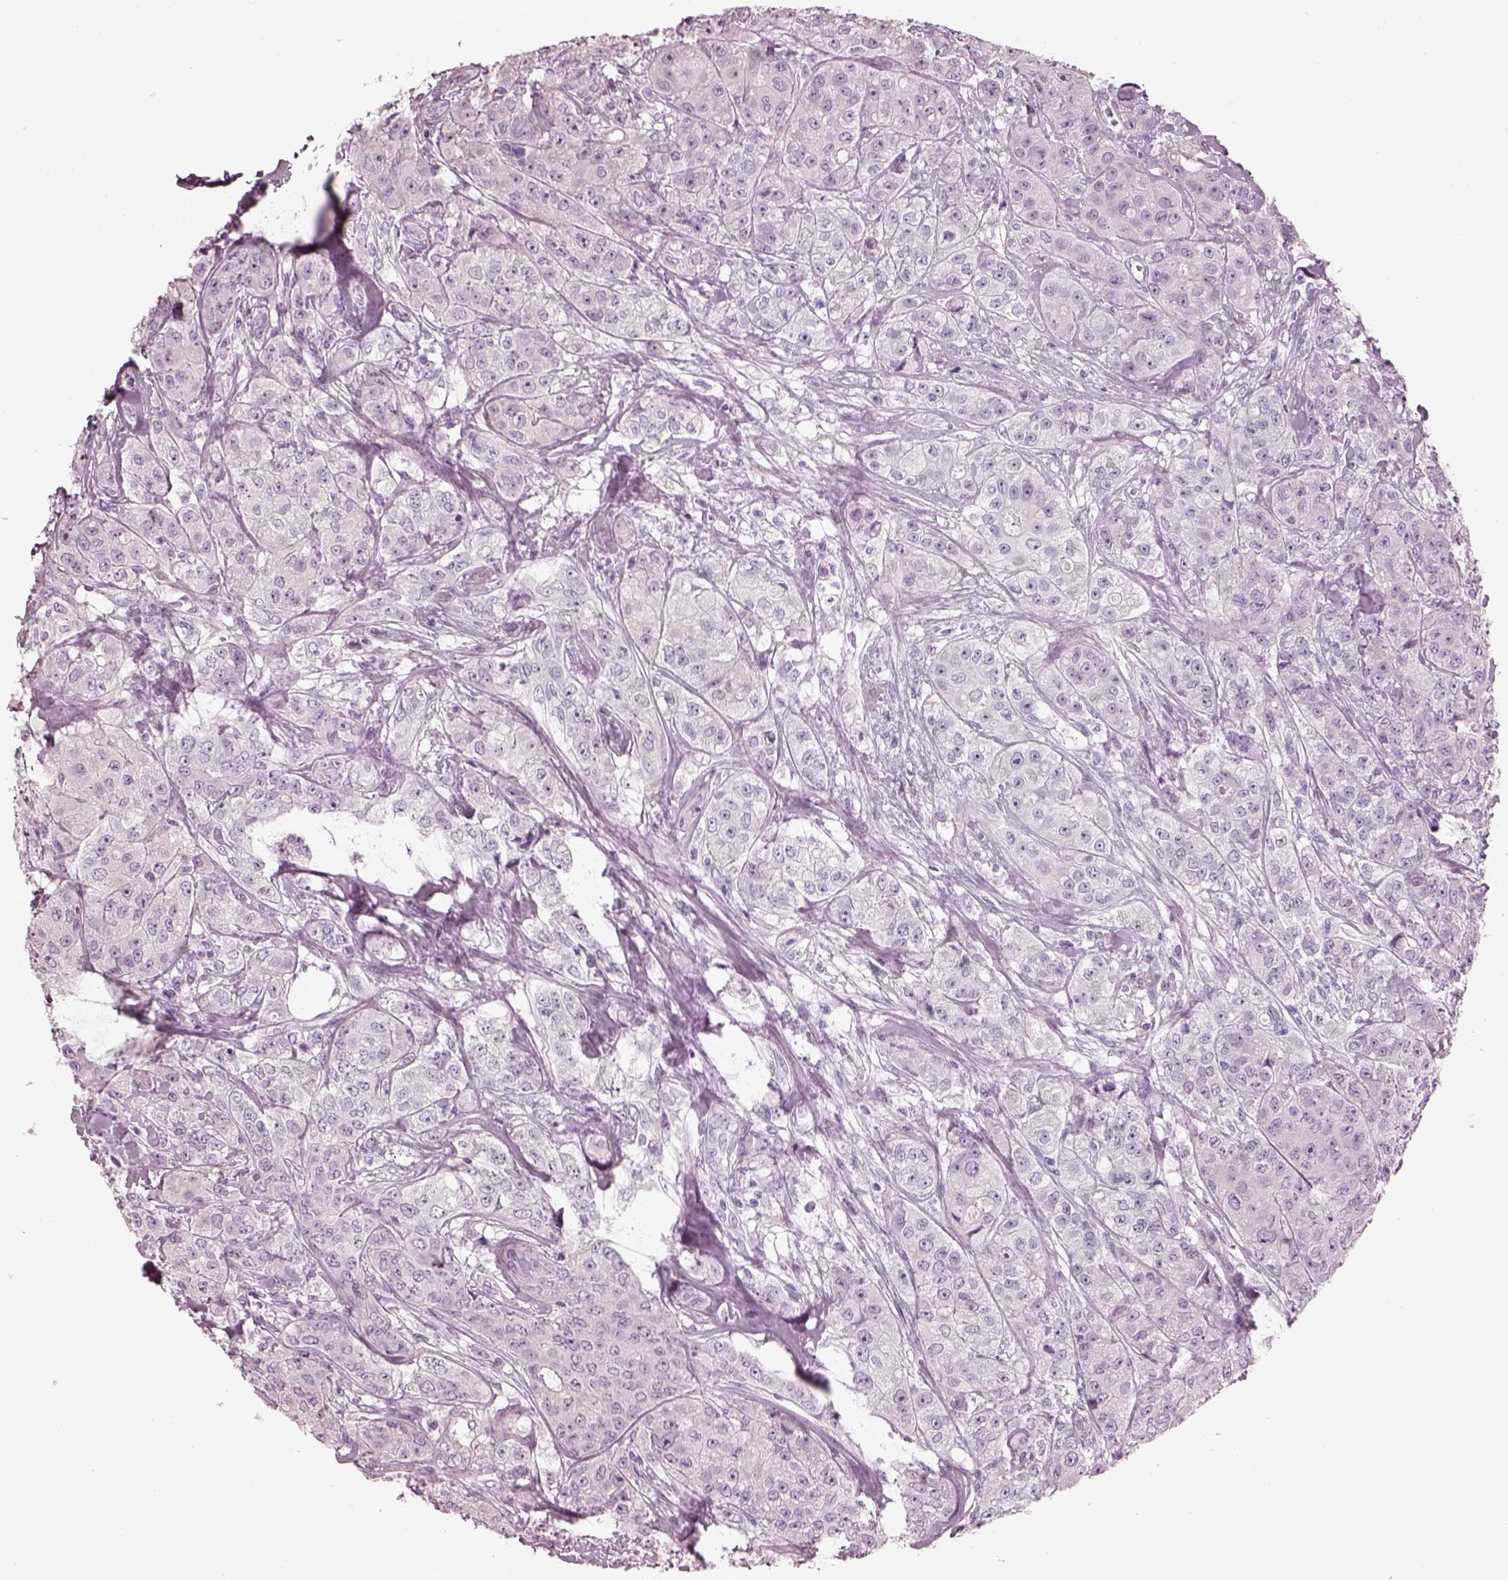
{"staining": {"intensity": "negative", "quantity": "none", "location": "none"}, "tissue": "breast cancer", "cell_type": "Tumor cells", "image_type": "cancer", "snomed": [{"axis": "morphology", "description": "Duct carcinoma"}, {"axis": "topography", "description": "Breast"}], "caption": "The histopathology image demonstrates no significant staining in tumor cells of breast cancer (infiltrating ductal carcinoma).", "gene": "CACNG4", "patient": {"sex": "female", "age": 43}}